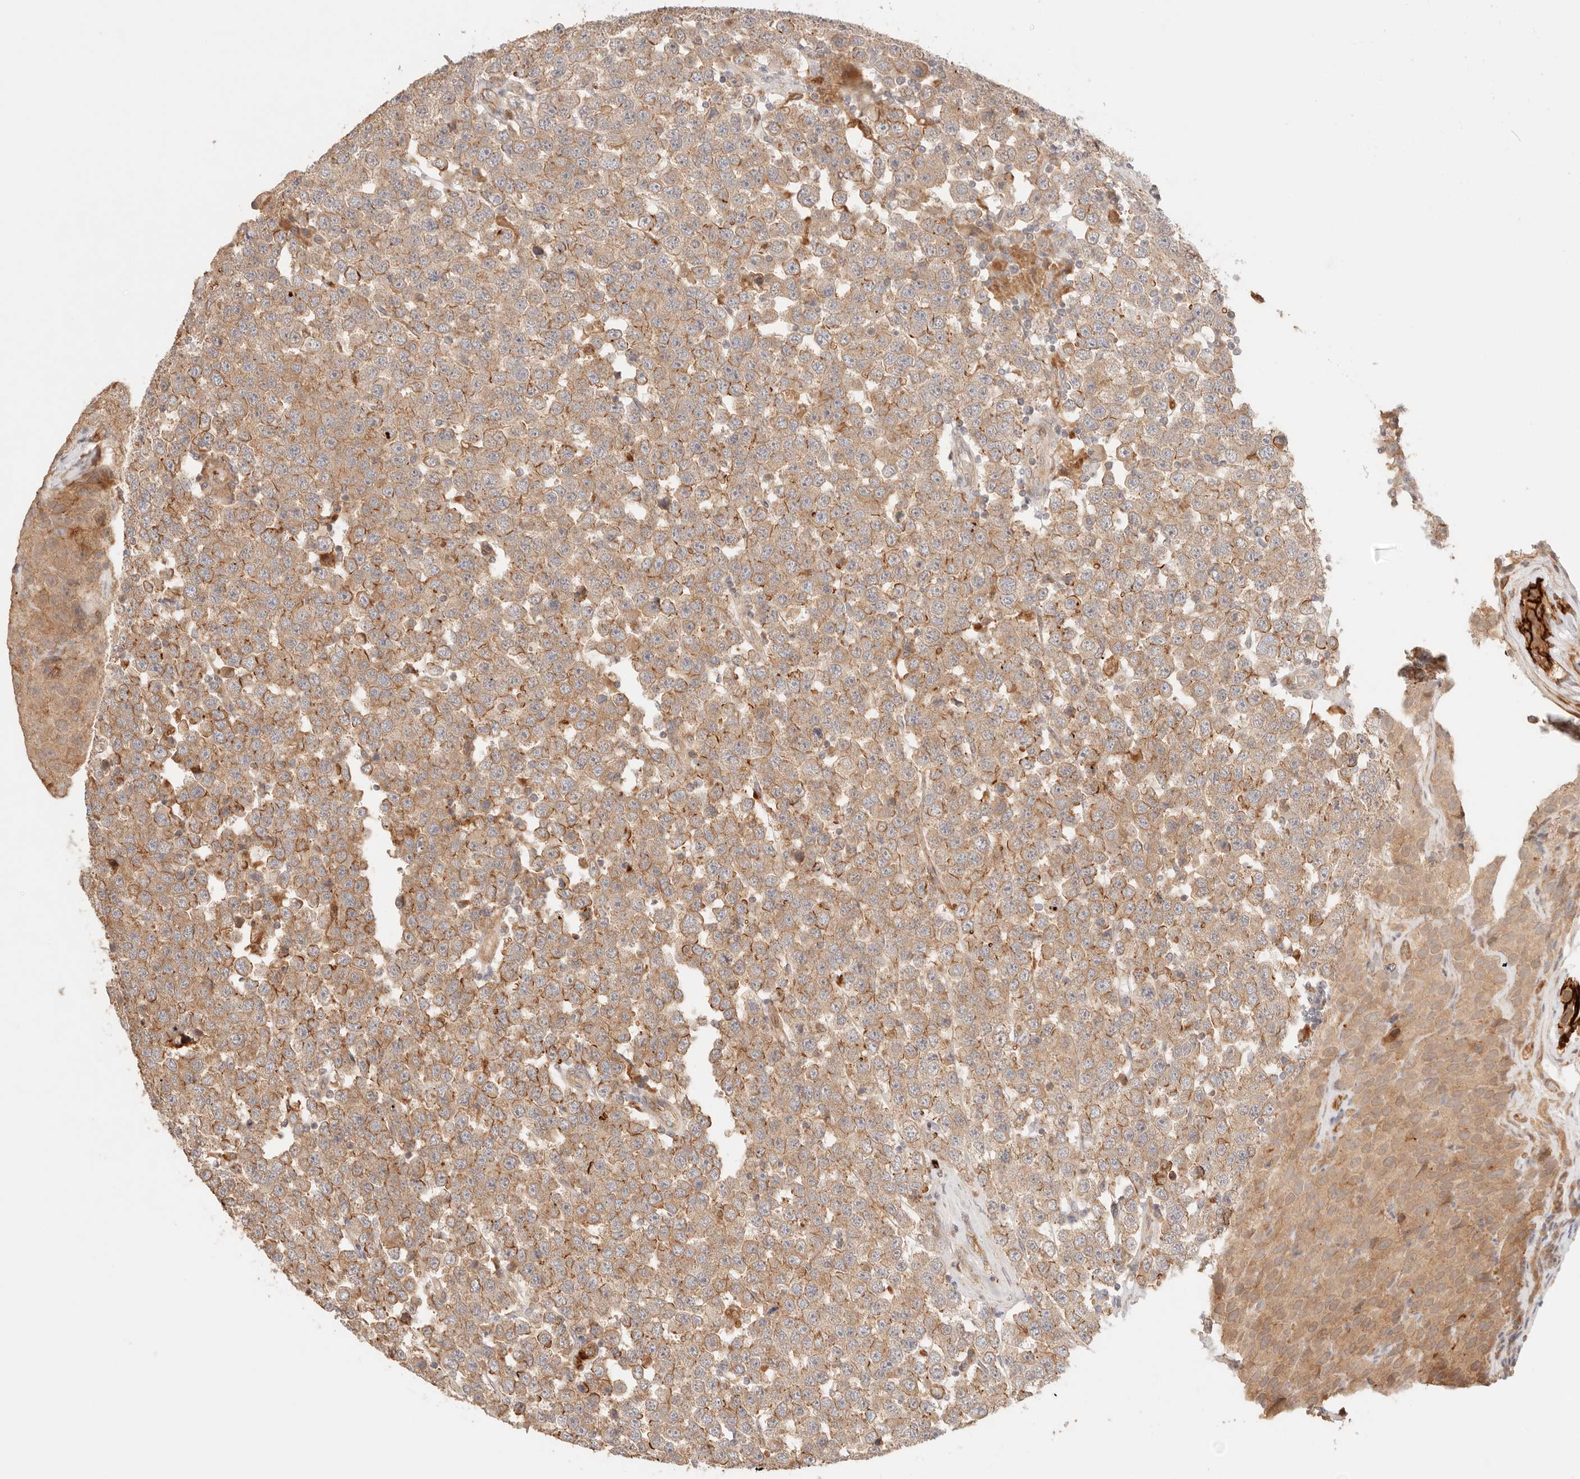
{"staining": {"intensity": "moderate", "quantity": ">75%", "location": "cytoplasmic/membranous"}, "tissue": "testis cancer", "cell_type": "Tumor cells", "image_type": "cancer", "snomed": [{"axis": "morphology", "description": "Seminoma, NOS"}, {"axis": "topography", "description": "Testis"}], "caption": "A photomicrograph of human testis cancer (seminoma) stained for a protein displays moderate cytoplasmic/membranous brown staining in tumor cells. Immunohistochemistry stains the protein in brown and the nuclei are stained blue.", "gene": "IL1R2", "patient": {"sex": "male", "age": 28}}